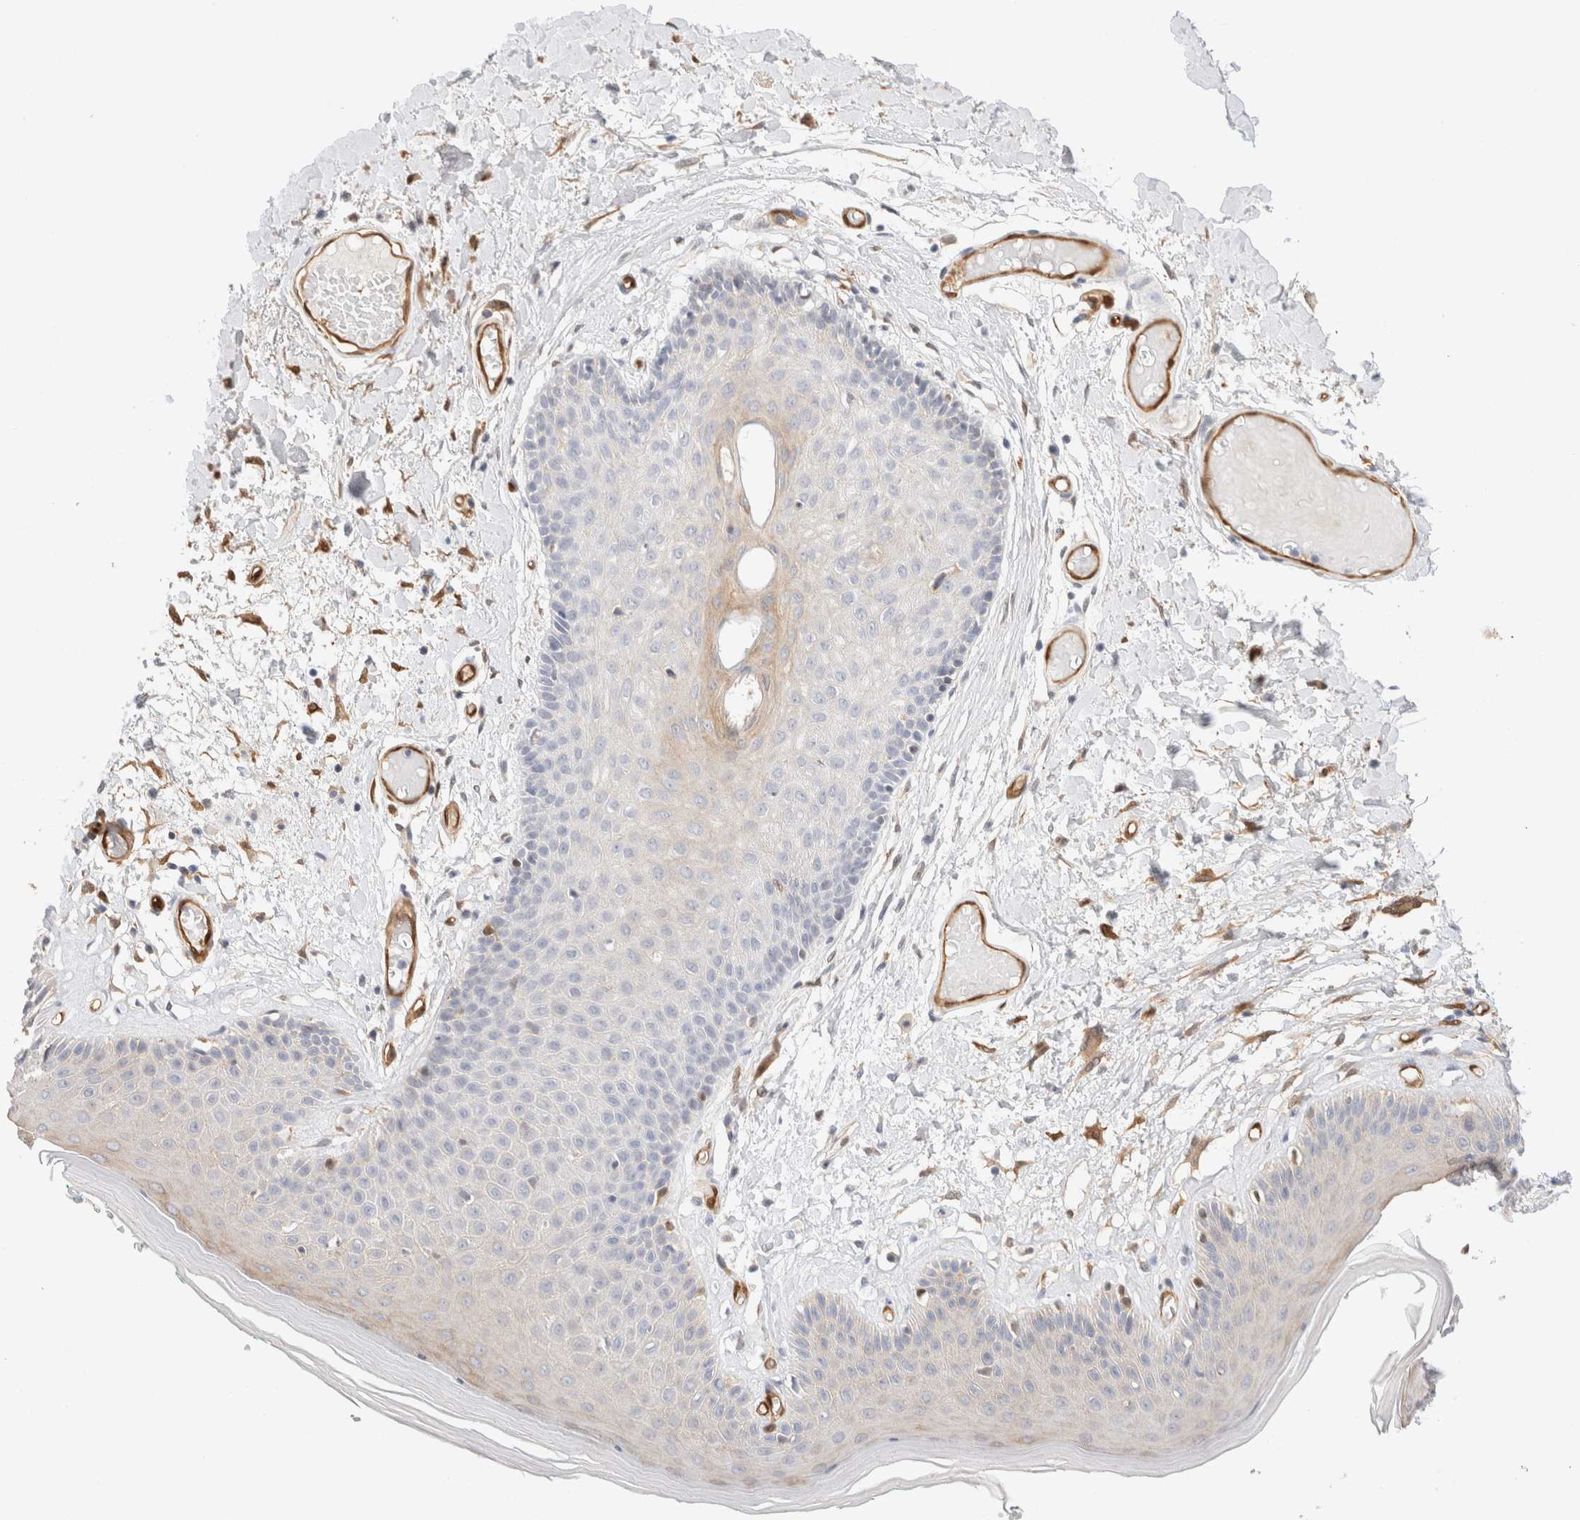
{"staining": {"intensity": "weak", "quantity": "25%-75%", "location": "cytoplasmic/membranous"}, "tissue": "skin", "cell_type": "Epidermal cells", "image_type": "normal", "snomed": [{"axis": "morphology", "description": "Normal tissue, NOS"}, {"axis": "topography", "description": "Vulva"}], "caption": "Immunohistochemistry (IHC) image of benign skin: human skin stained using IHC shows low levels of weak protein expression localized specifically in the cytoplasmic/membranous of epidermal cells, appearing as a cytoplasmic/membranous brown color.", "gene": "LMCD1", "patient": {"sex": "female", "age": 73}}